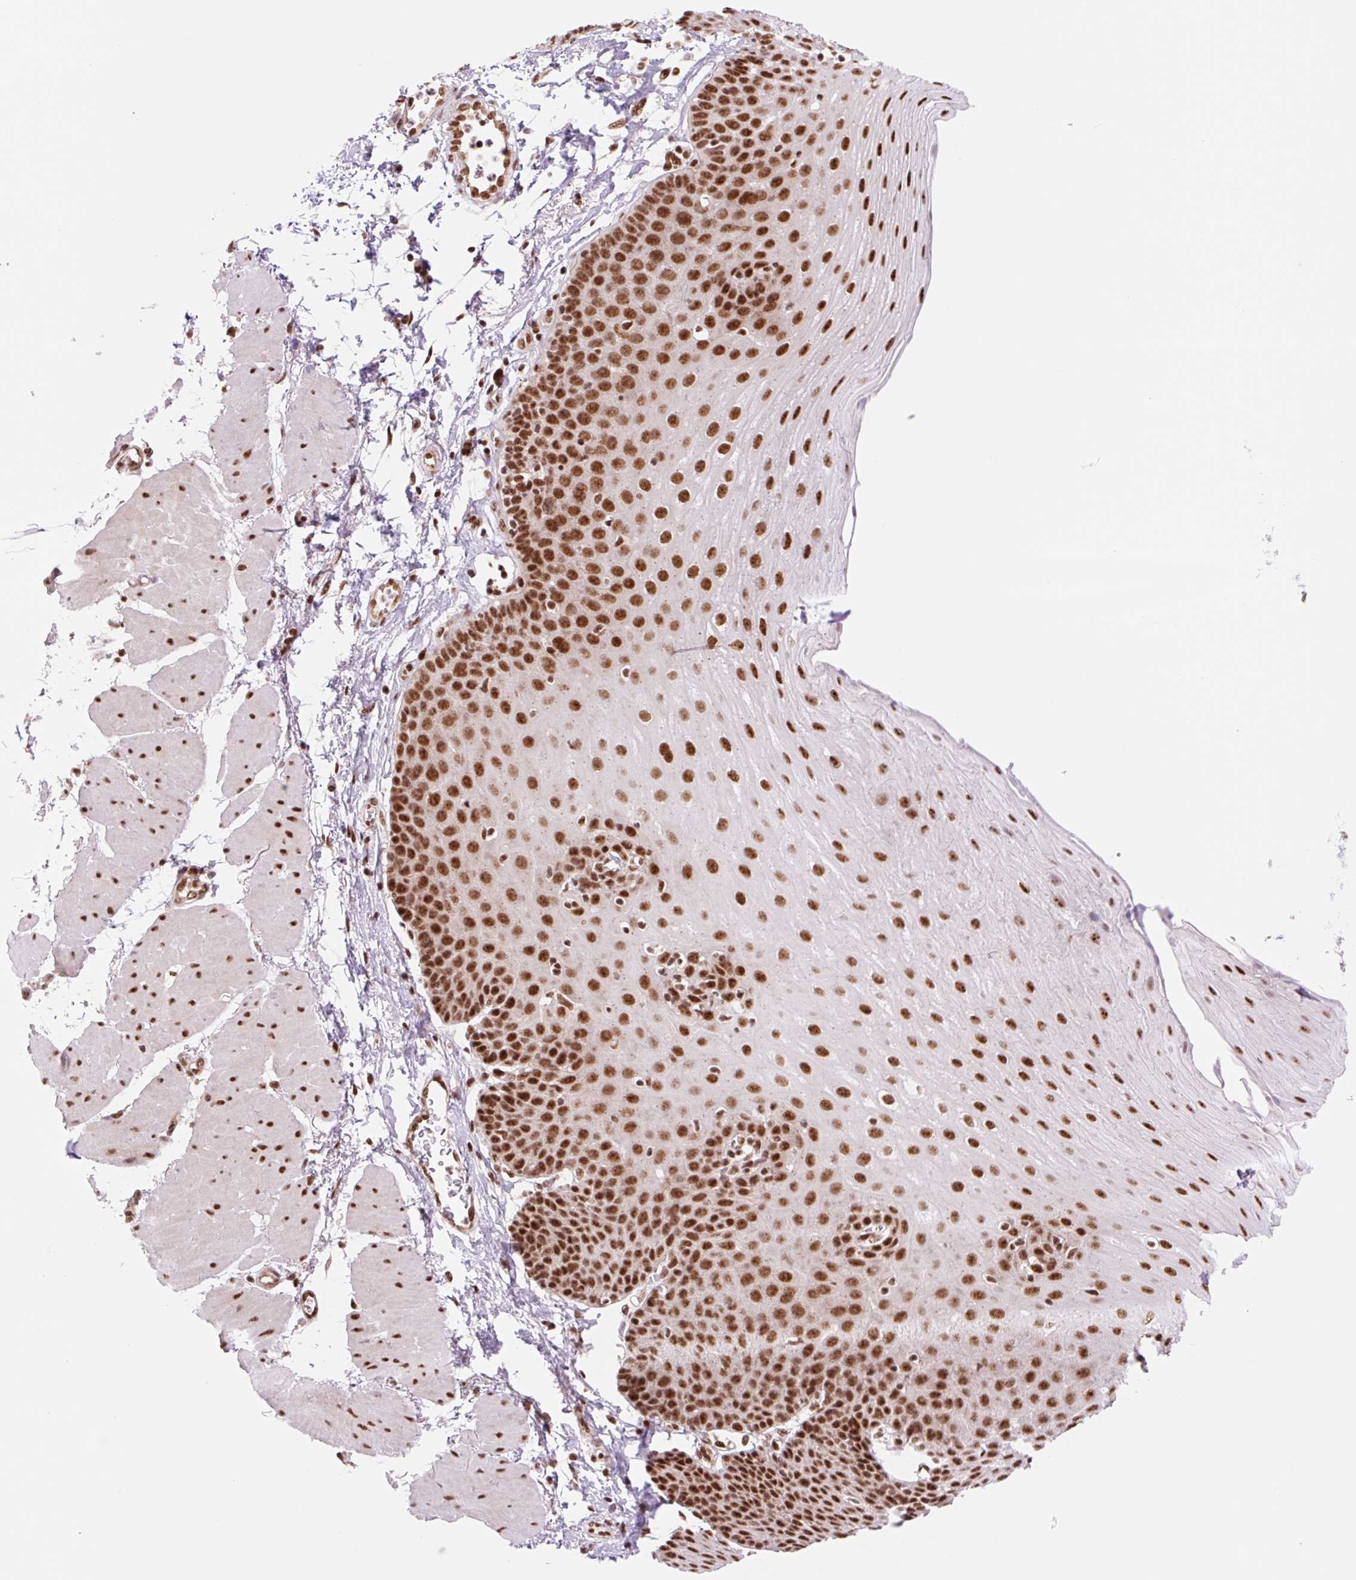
{"staining": {"intensity": "strong", "quantity": ">75%", "location": "nuclear"}, "tissue": "esophagus", "cell_type": "Squamous epithelial cells", "image_type": "normal", "snomed": [{"axis": "morphology", "description": "Normal tissue, NOS"}, {"axis": "topography", "description": "Esophagus"}], "caption": "A high amount of strong nuclear staining is identified in about >75% of squamous epithelial cells in benign esophagus. (brown staining indicates protein expression, while blue staining denotes nuclei).", "gene": "PRDM11", "patient": {"sex": "female", "age": 81}}